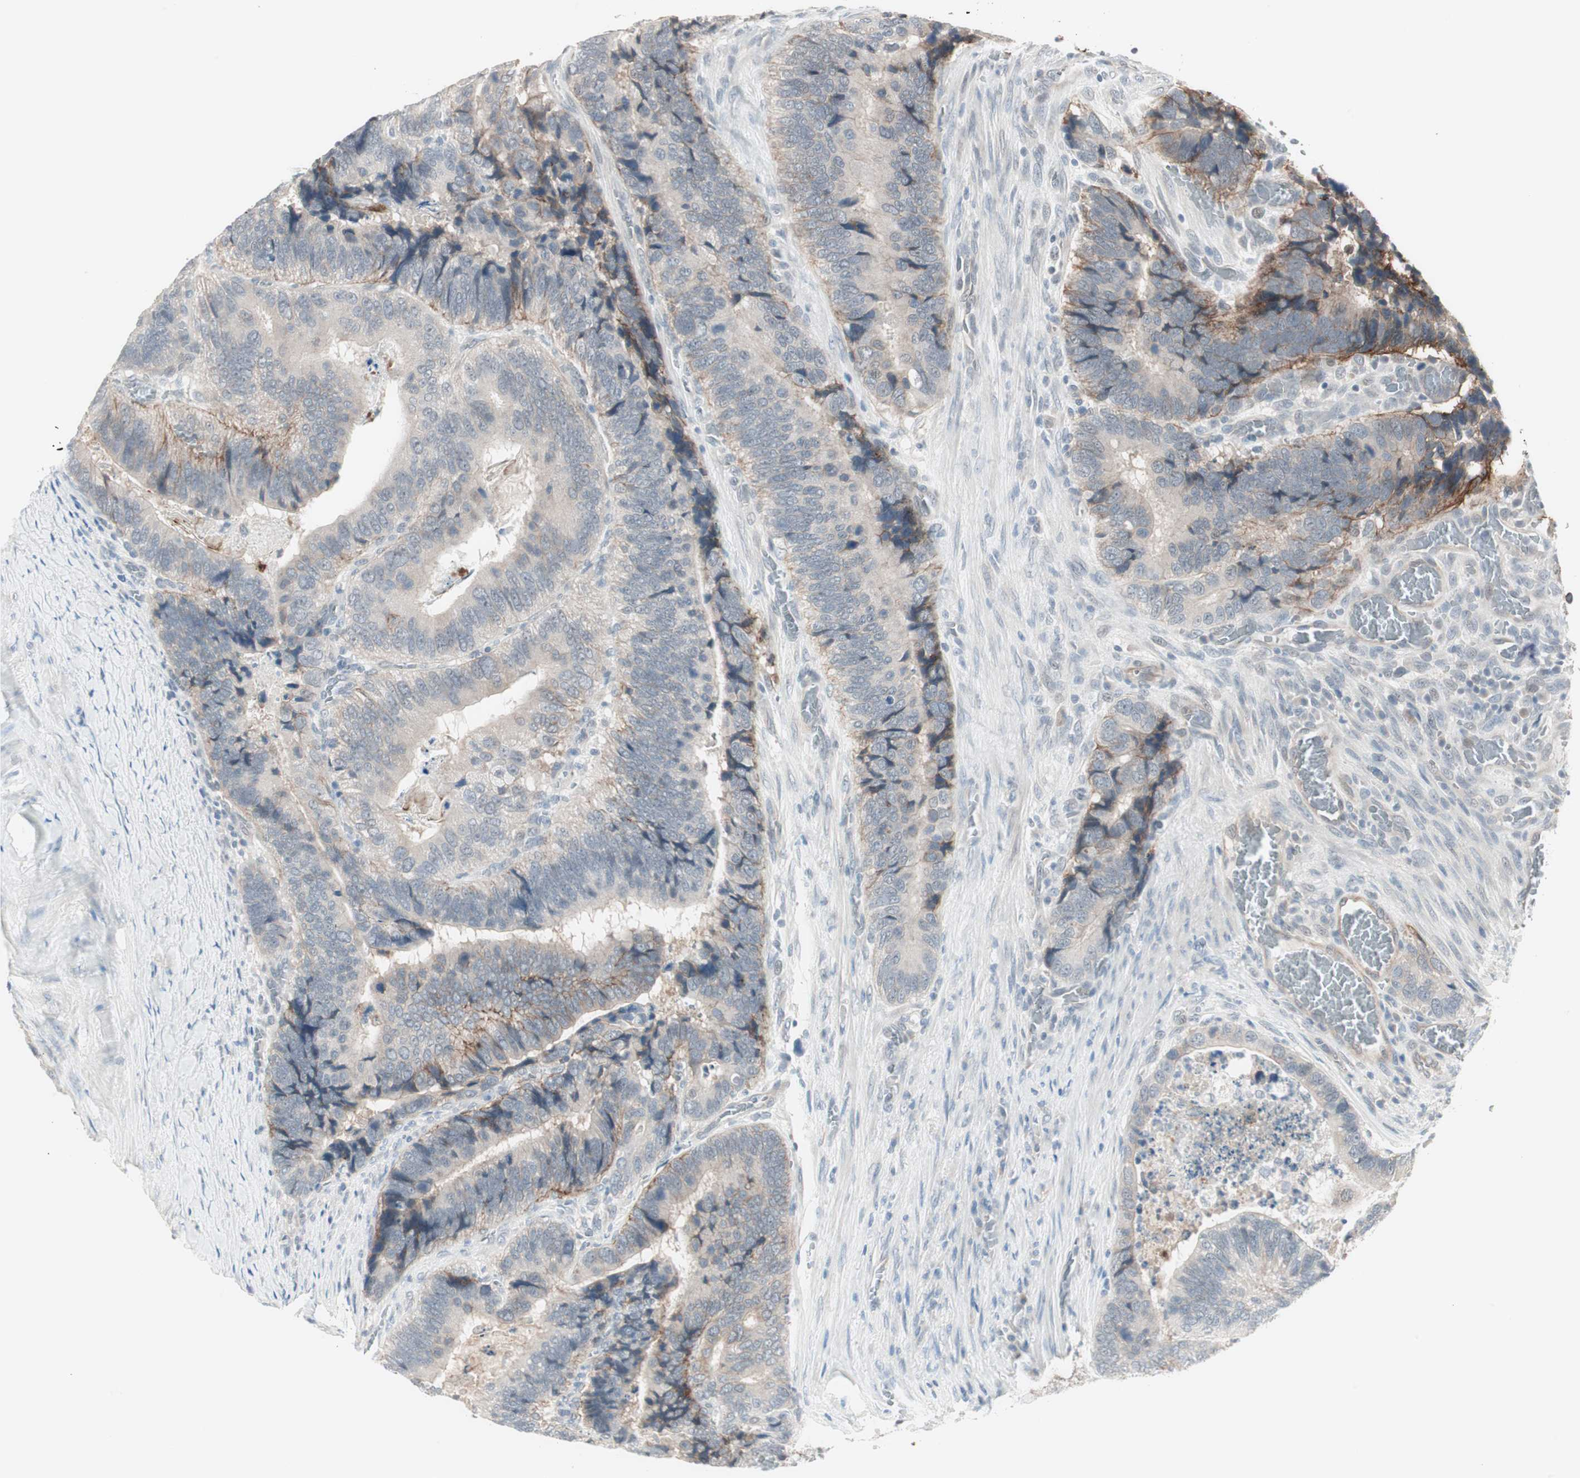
{"staining": {"intensity": "weak", "quantity": "25%-75%", "location": "cytoplasmic/membranous"}, "tissue": "colorectal cancer", "cell_type": "Tumor cells", "image_type": "cancer", "snomed": [{"axis": "morphology", "description": "Adenocarcinoma, NOS"}, {"axis": "topography", "description": "Colon"}], "caption": "Immunohistochemical staining of adenocarcinoma (colorectal) reveals low levels of weak cytoplasmic/membranous protein expression in about 25%-75% of tumor cells.", "gene": "ITGB4", "patient": {"sex": "male", "age": 72}}